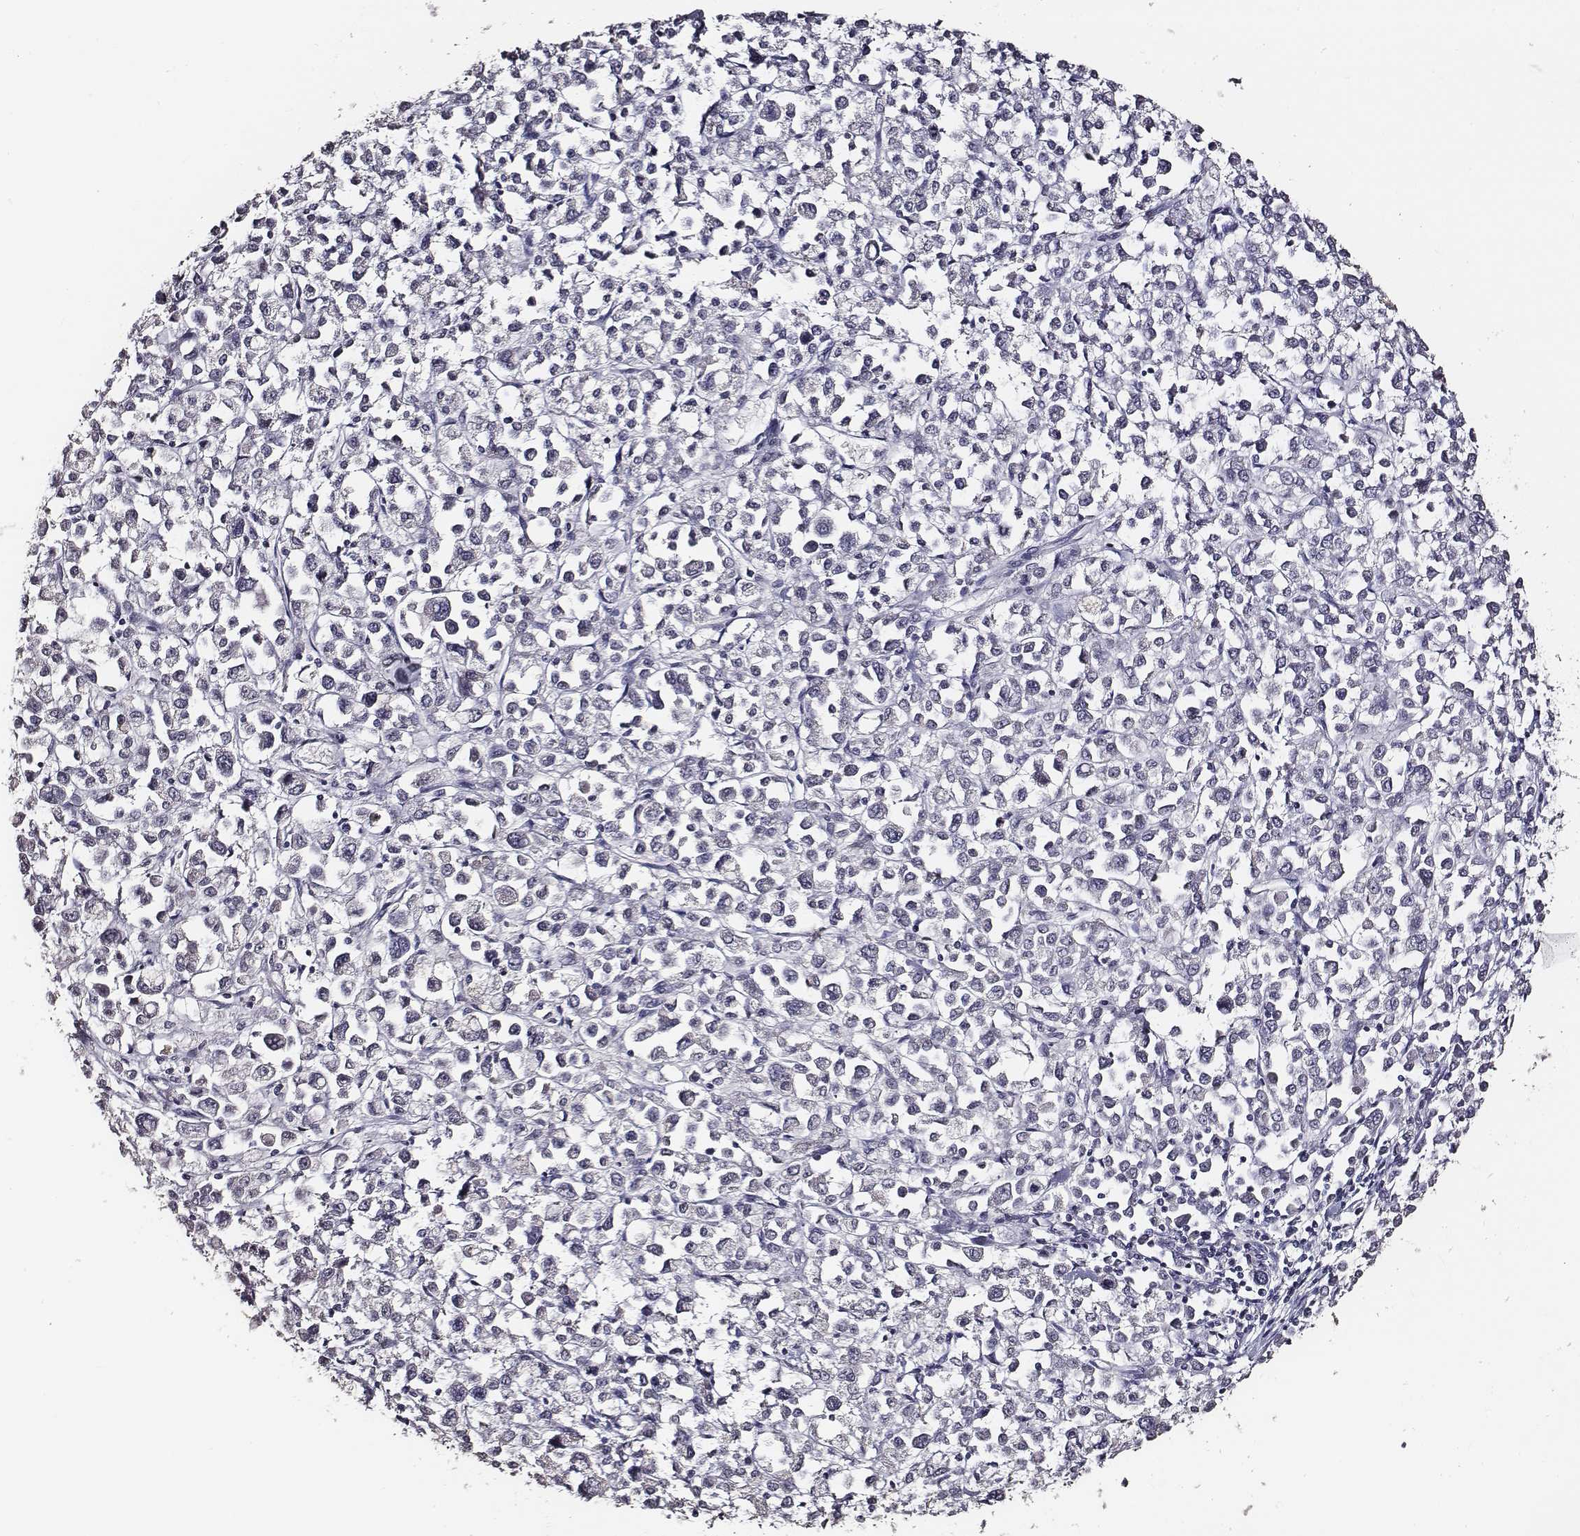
{"staining": {"intensity": "negative", "quantity": "none", "location": "none"}, "tissue": "stomach cancer", "cell_type": "Tumor cells", "image_type": "cancer", "snomed": [{"axis": "morphology", "description": "Adenocarcinoma, NOS"}, {"axis": "topography", "description": "Stomach, upper"}], "caption": "Tumor cells are negative for brown protein staining in stomach cancer (adenocarcinoma). (DAB immunohistochemistry with hematoxylin counter stain).", "gene": "AADAT", "patient": {"sex": "male", "age": 70}}